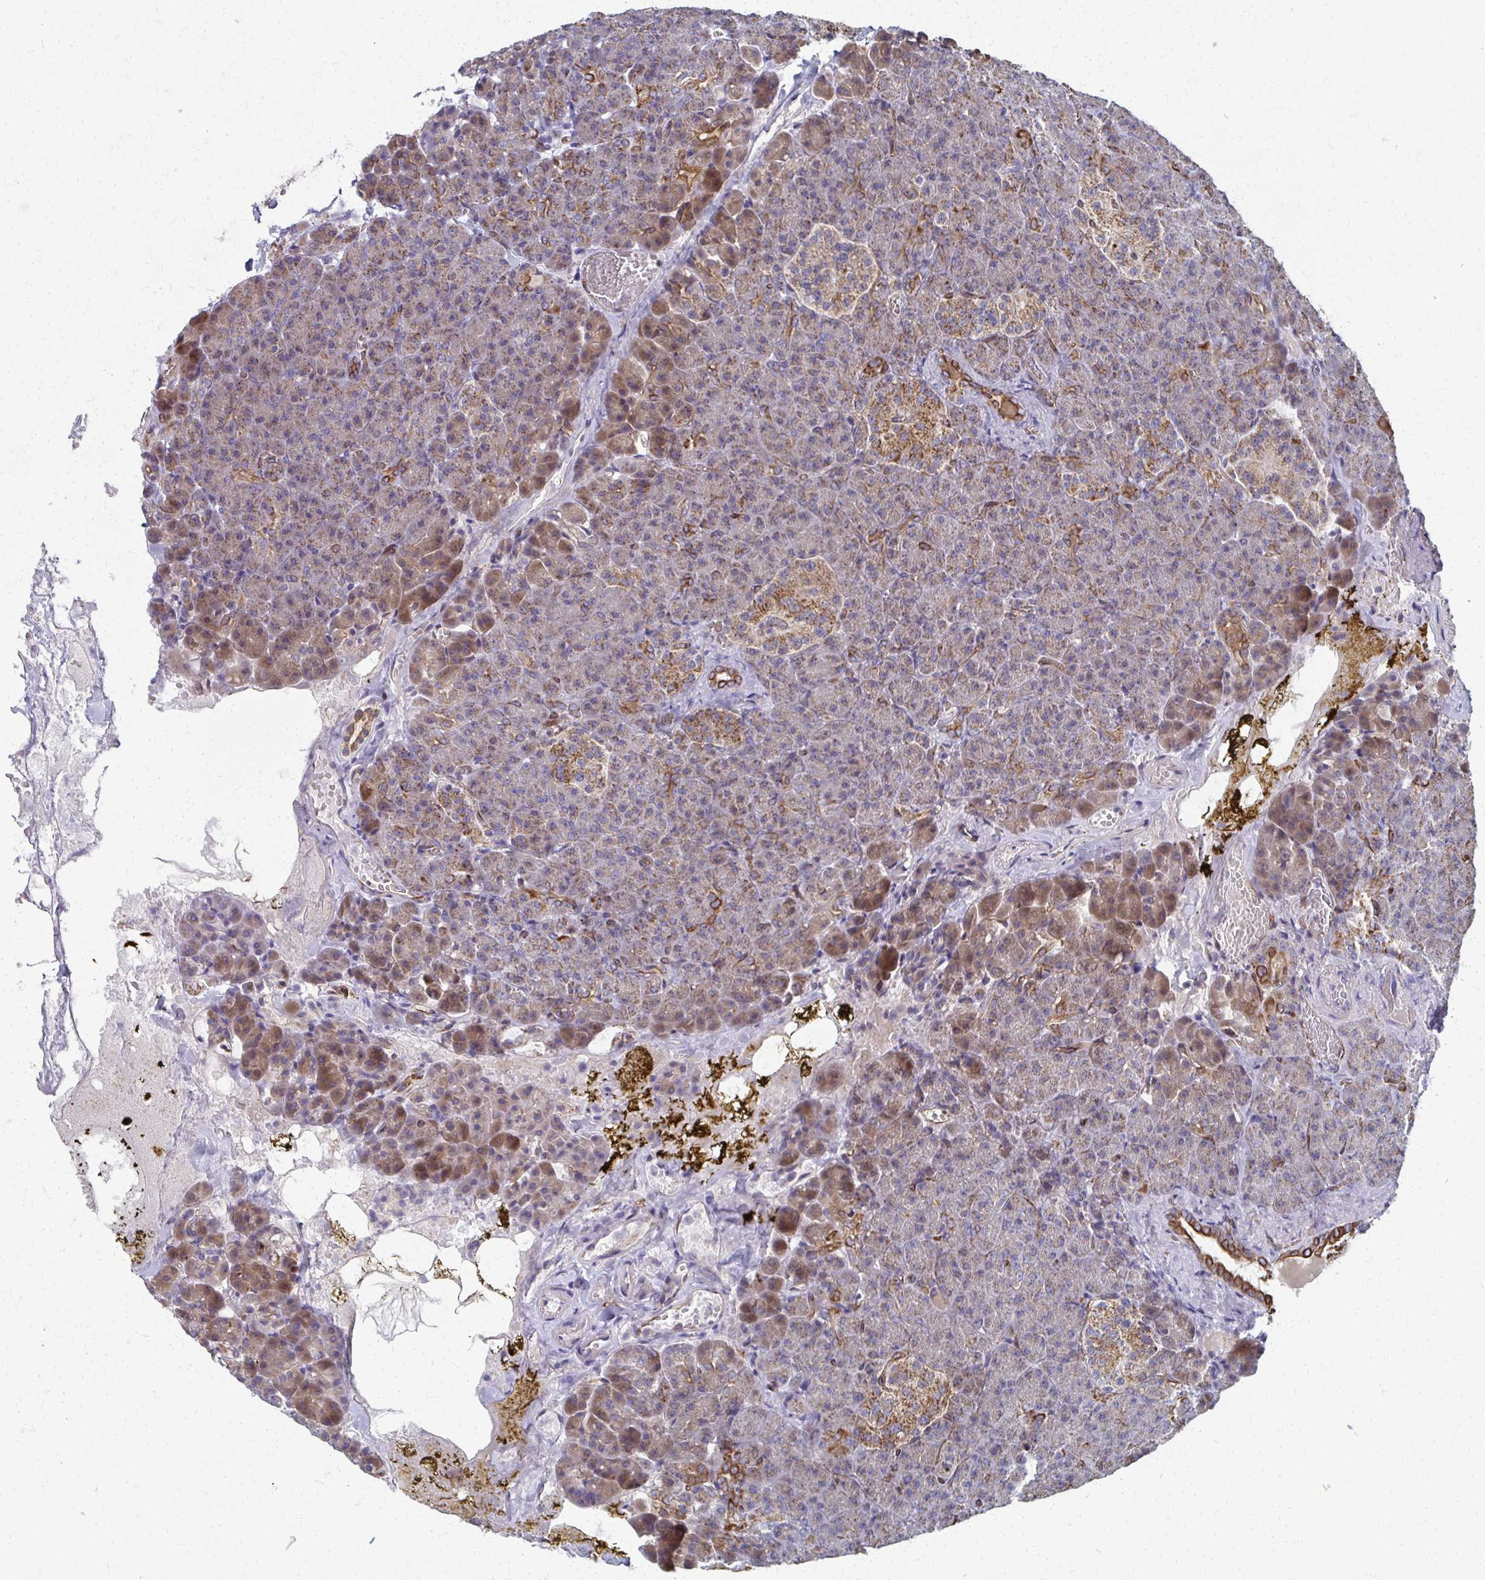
{"staining": {"intensity": "moderate", "quantity": "25%-75%", "location": "cytoplasmic/membranous"}, "tissue": "pancreas", "cell_type": "Exocrine glandular cells", "image_type": "normal", "snomed": [{"axis": "morphology", "description": "Normal tissue, NOS"}, {"axis": "topography", "description": "Pancreas"}], "caption": "A brown stain labels moderate cytoplasmic/membranous positivity of a protein in exocrine glandular cells of benign pancreas.", "gene": "FAHD1", "patient": {"sex": "female", "age": 74}}